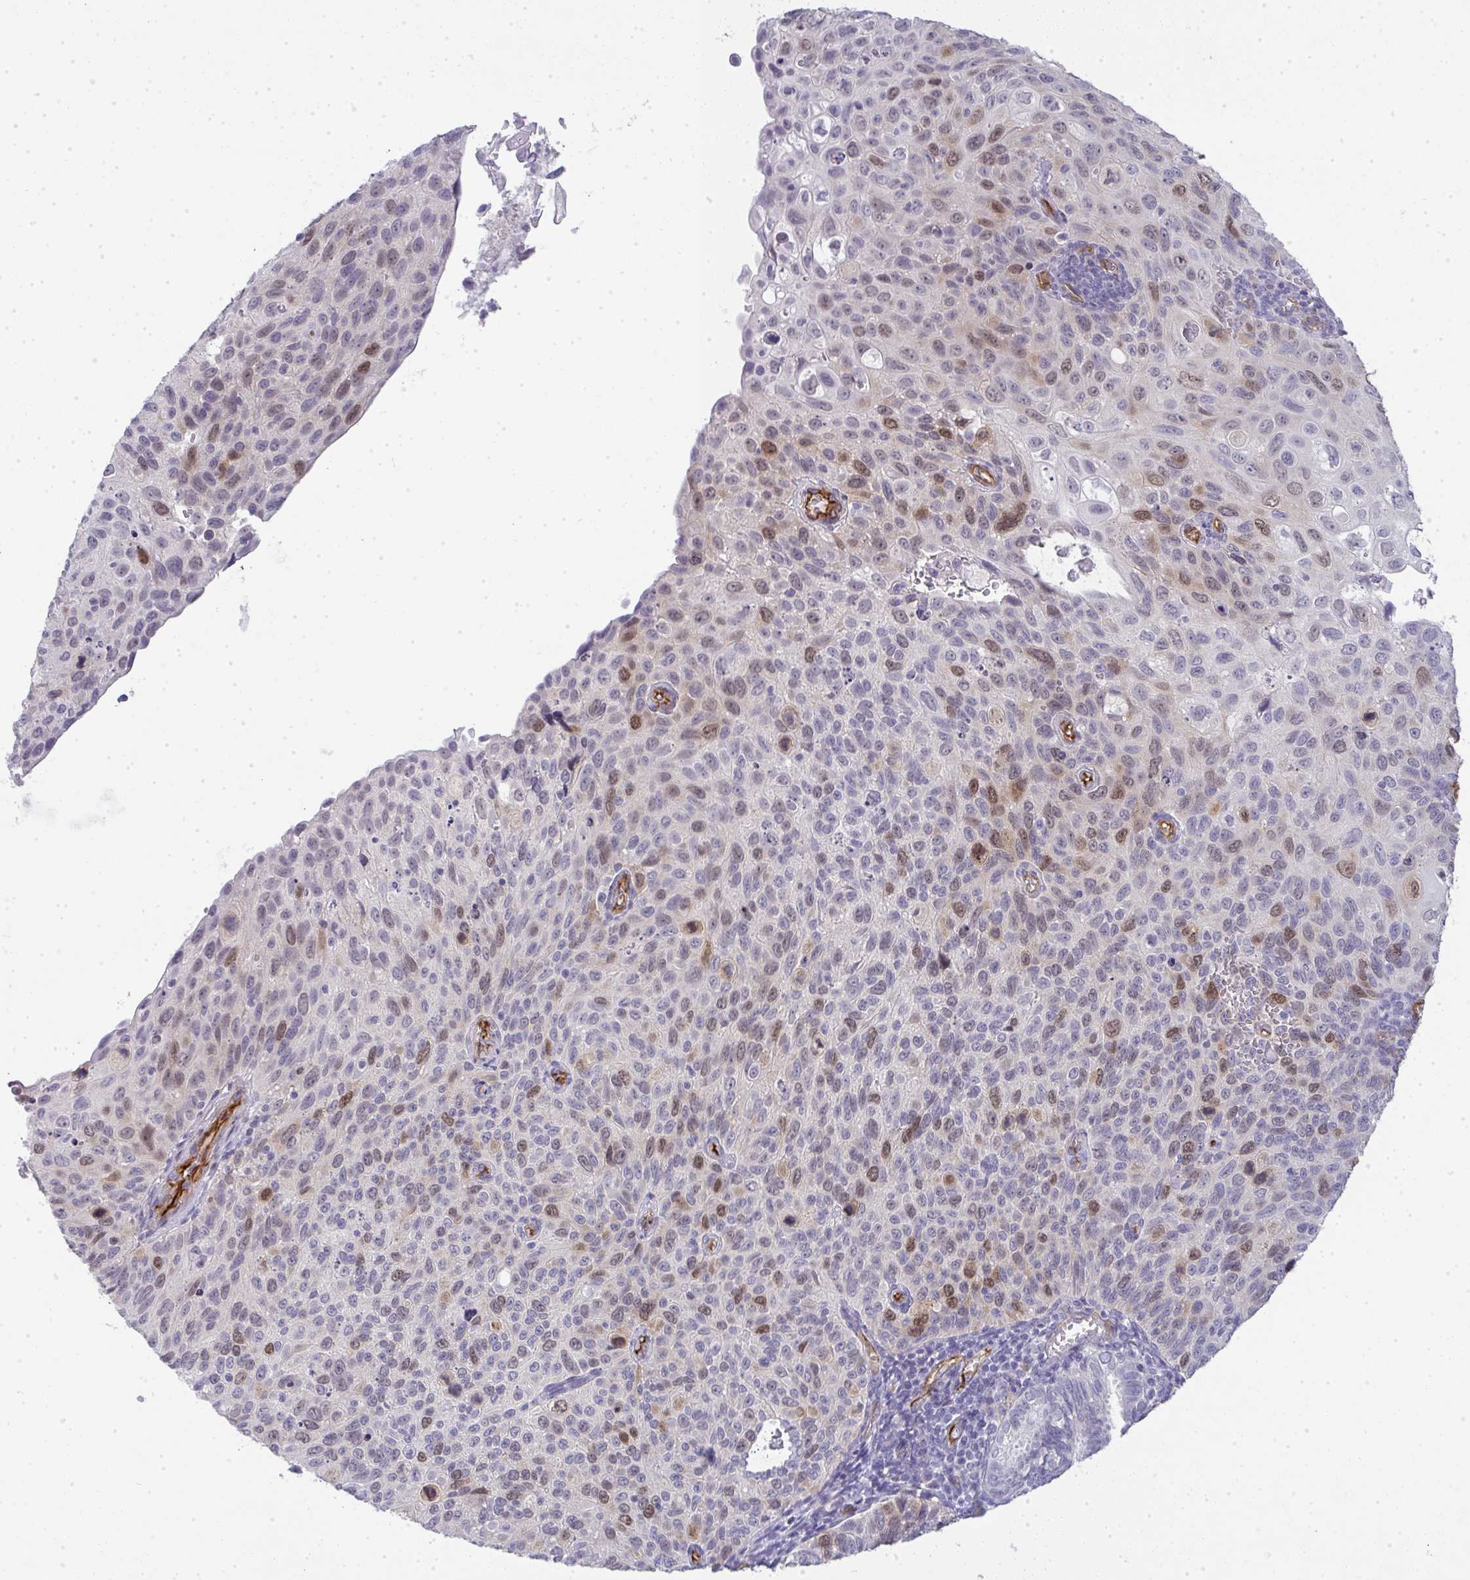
{"staining": {"intensity": "moderate", "quantity": "<25%", "location": "nuclear"}, "tissue": "cervical cancer", "cell_type": "Tumor cells", "image_type": "cancer", "snomed": [{"axis": "morphology", "description": "Squamous cell carcinoma, NOS"}, {"axis": "topography", "description": "Cervix"}], "caption": "Moderate nuclear positivity is appreciated in approximately <25% of tumor cells in cervical squamous cell carcinoma.", "gene": "UBE2S", "patient": {"sex": "female", "age": 70}}